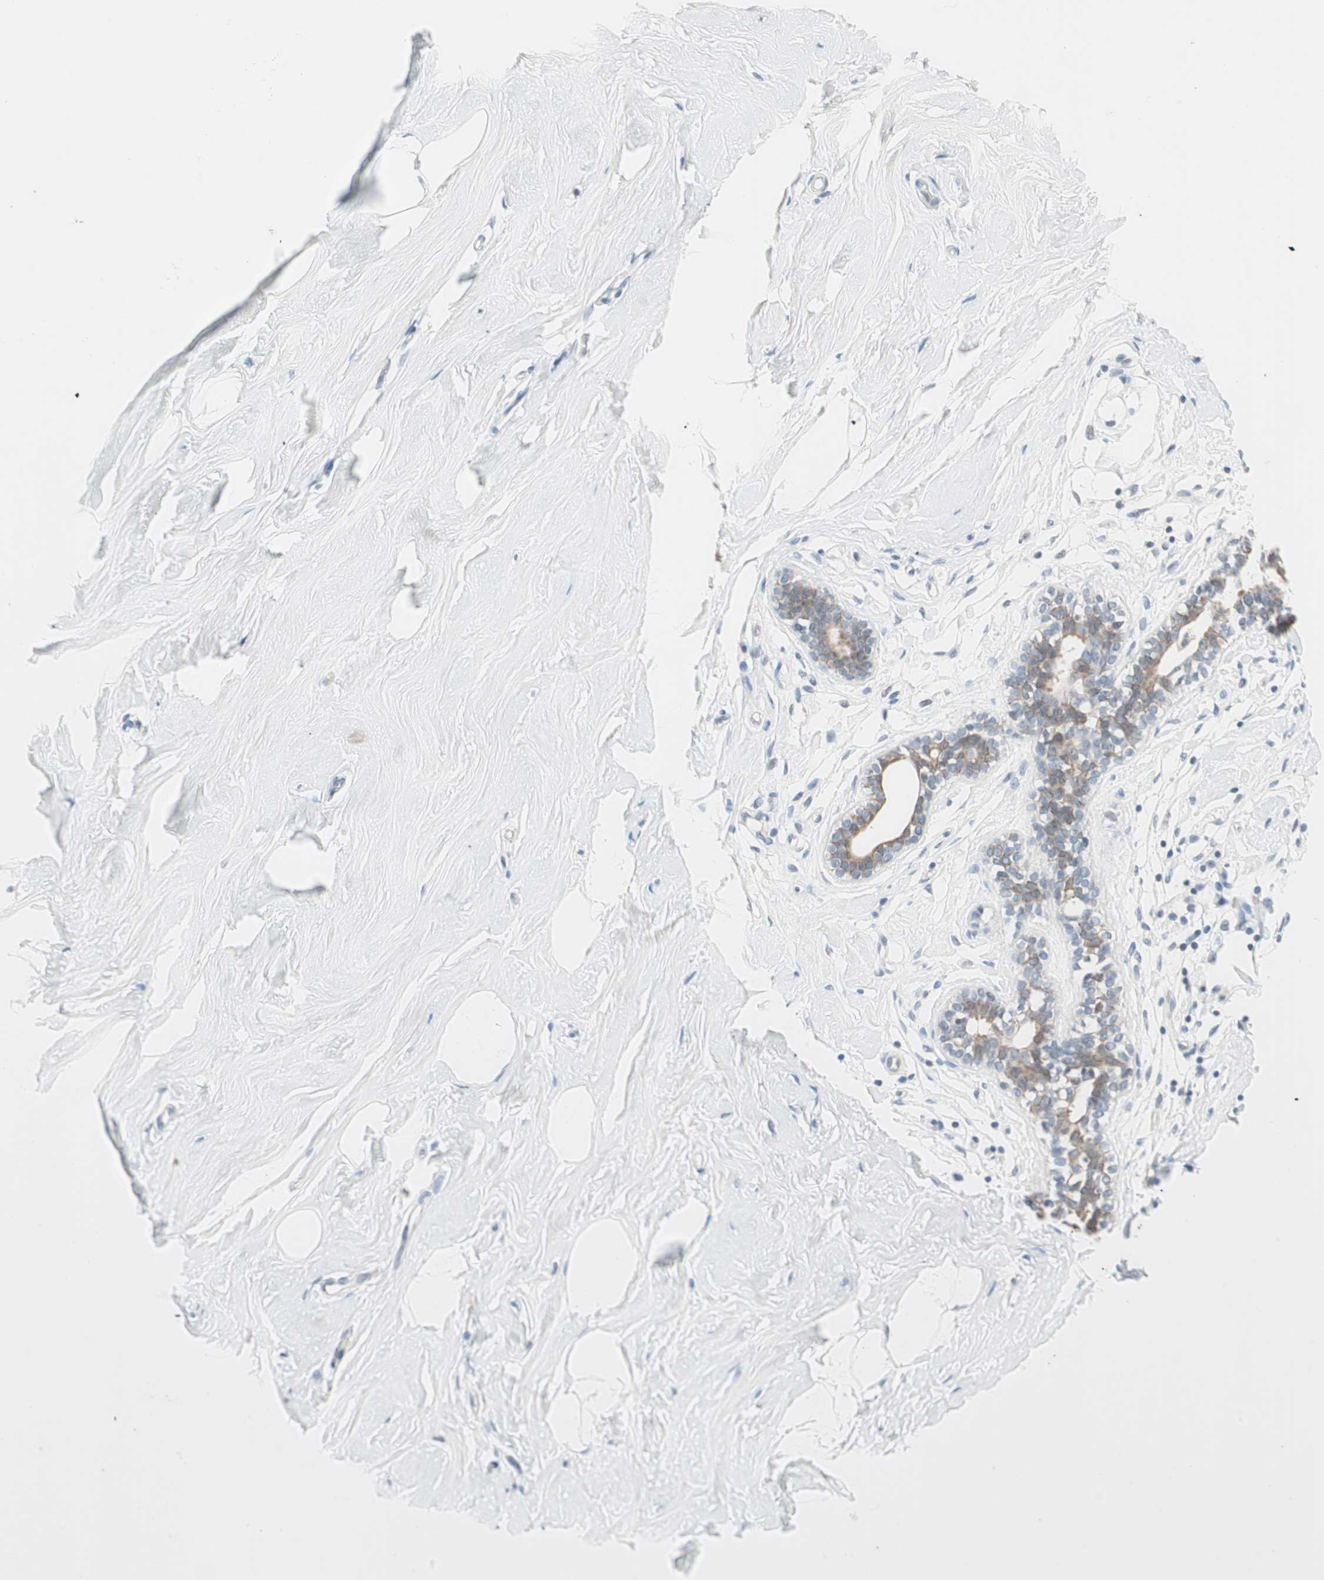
{"staining": {"intensity": "negative", "quantity": "none", "location": "none"}, "tissue": "breast", "cell_type": "Adipocytes", "image_type": "normal", "snomed": [{"axis": "morphology", "description": "Normal tissue, NOS"}, {"axis": "topography", "description": "Breast"}], "caption": "A high-resolution micrograph shows immunohistochemistry (IHC) staining of unremarkable breast, which reveals no significant positivity in adipocytes. (DAB IHC visualized using brightfield microscopy, high magnification).", "gene": "GNAO1", "patient": {"sex": "female", "age": 23}}